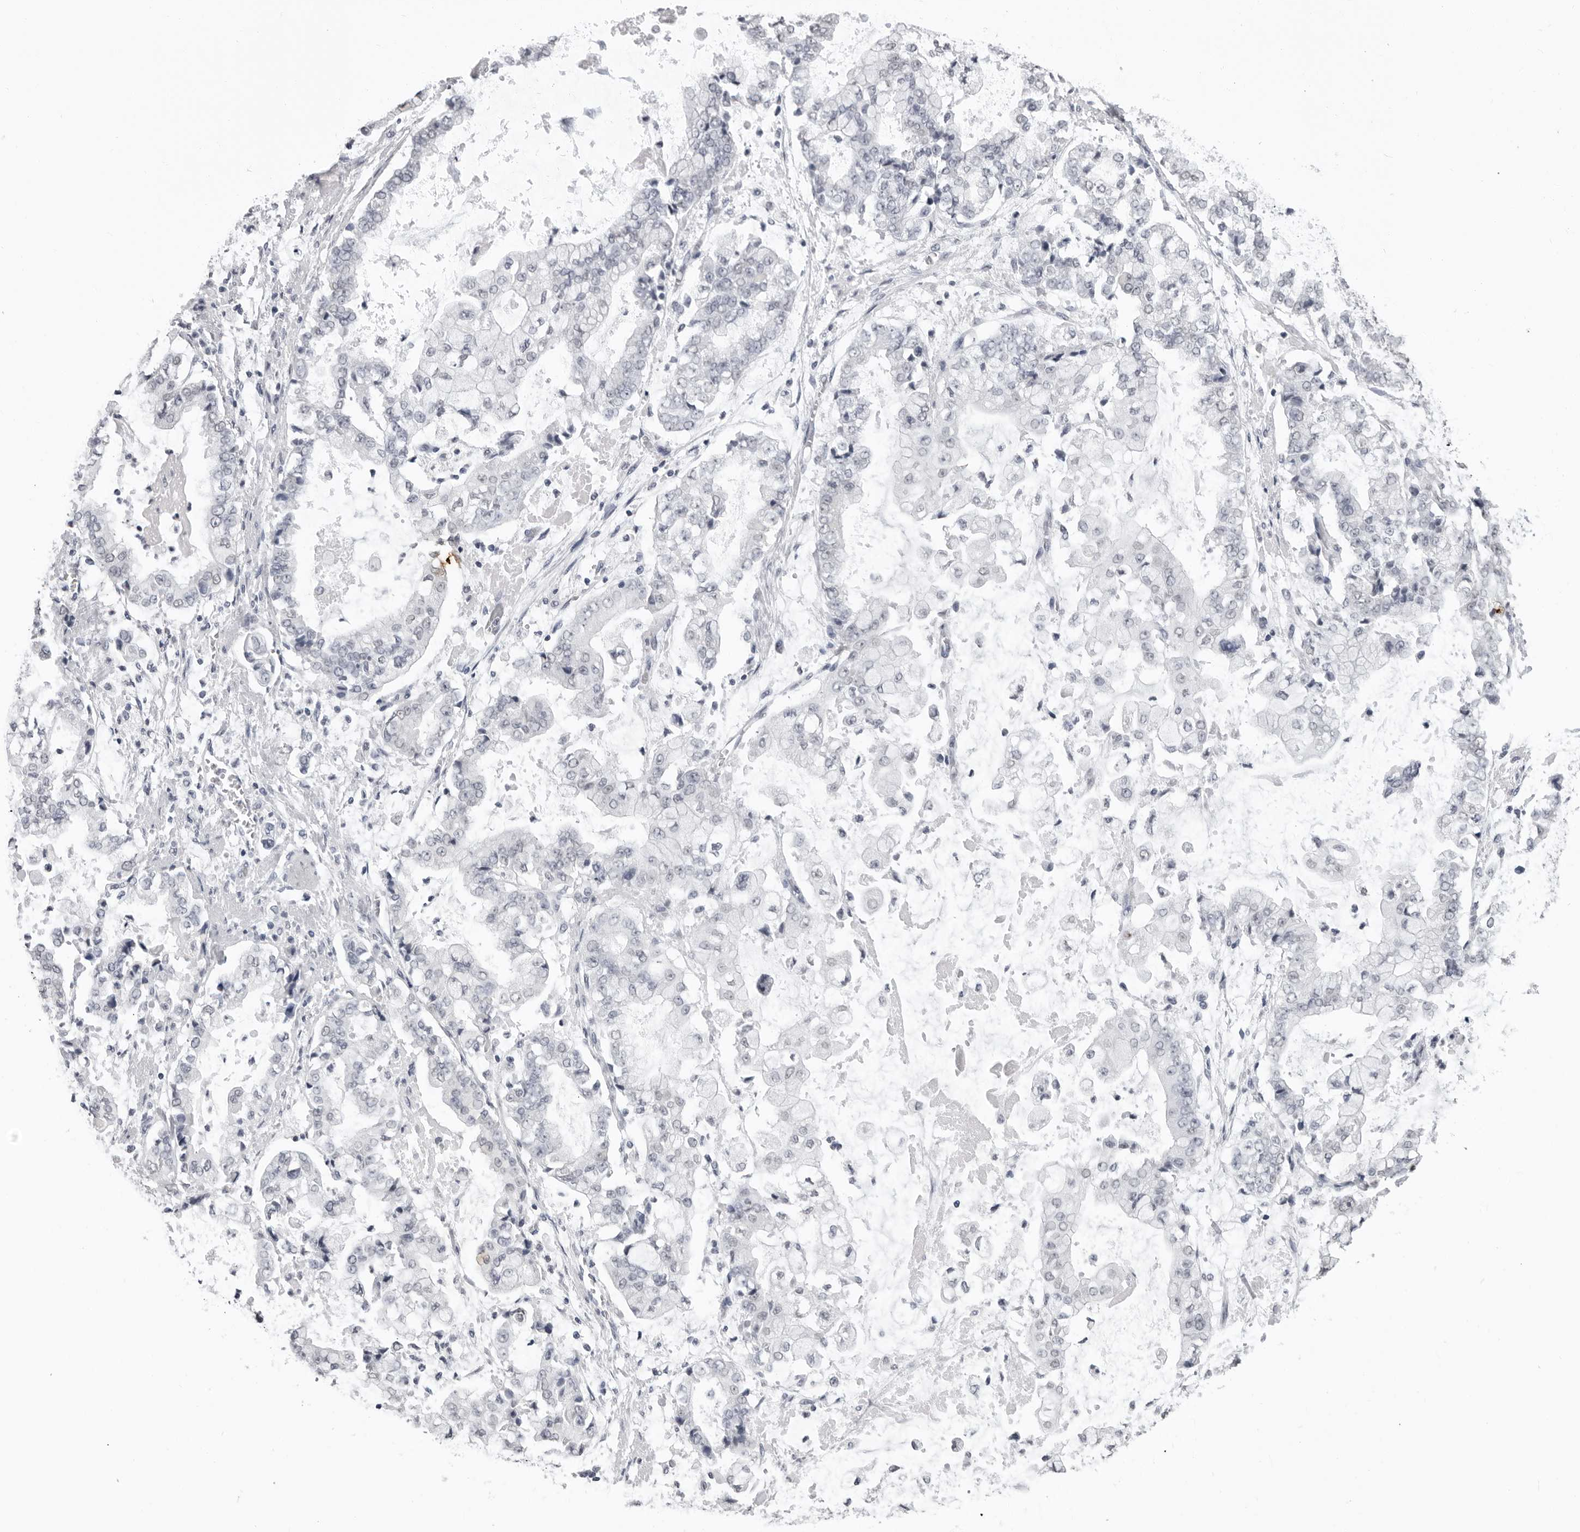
{"staining": {"intensity": "negative", "quantity": "none", "location": "none"}, "tissue": "stomach cancer", "cell_type": "Tumor cells", "image_type": "cancer", "snomed": [{"axis": "morphology", "description": "Adenocarcinoma, NOS"}, {"axis": "topography", "description": "Stomach"}], "caption": "Image shows no significant protein staining in tumor cells of stomach cancer (adenocarcinoma). (Brightfield microscopy of DAB IHC at high magnification).", "gene": "HEPACAM", "patient": {"sex": "male", "age": 76}}